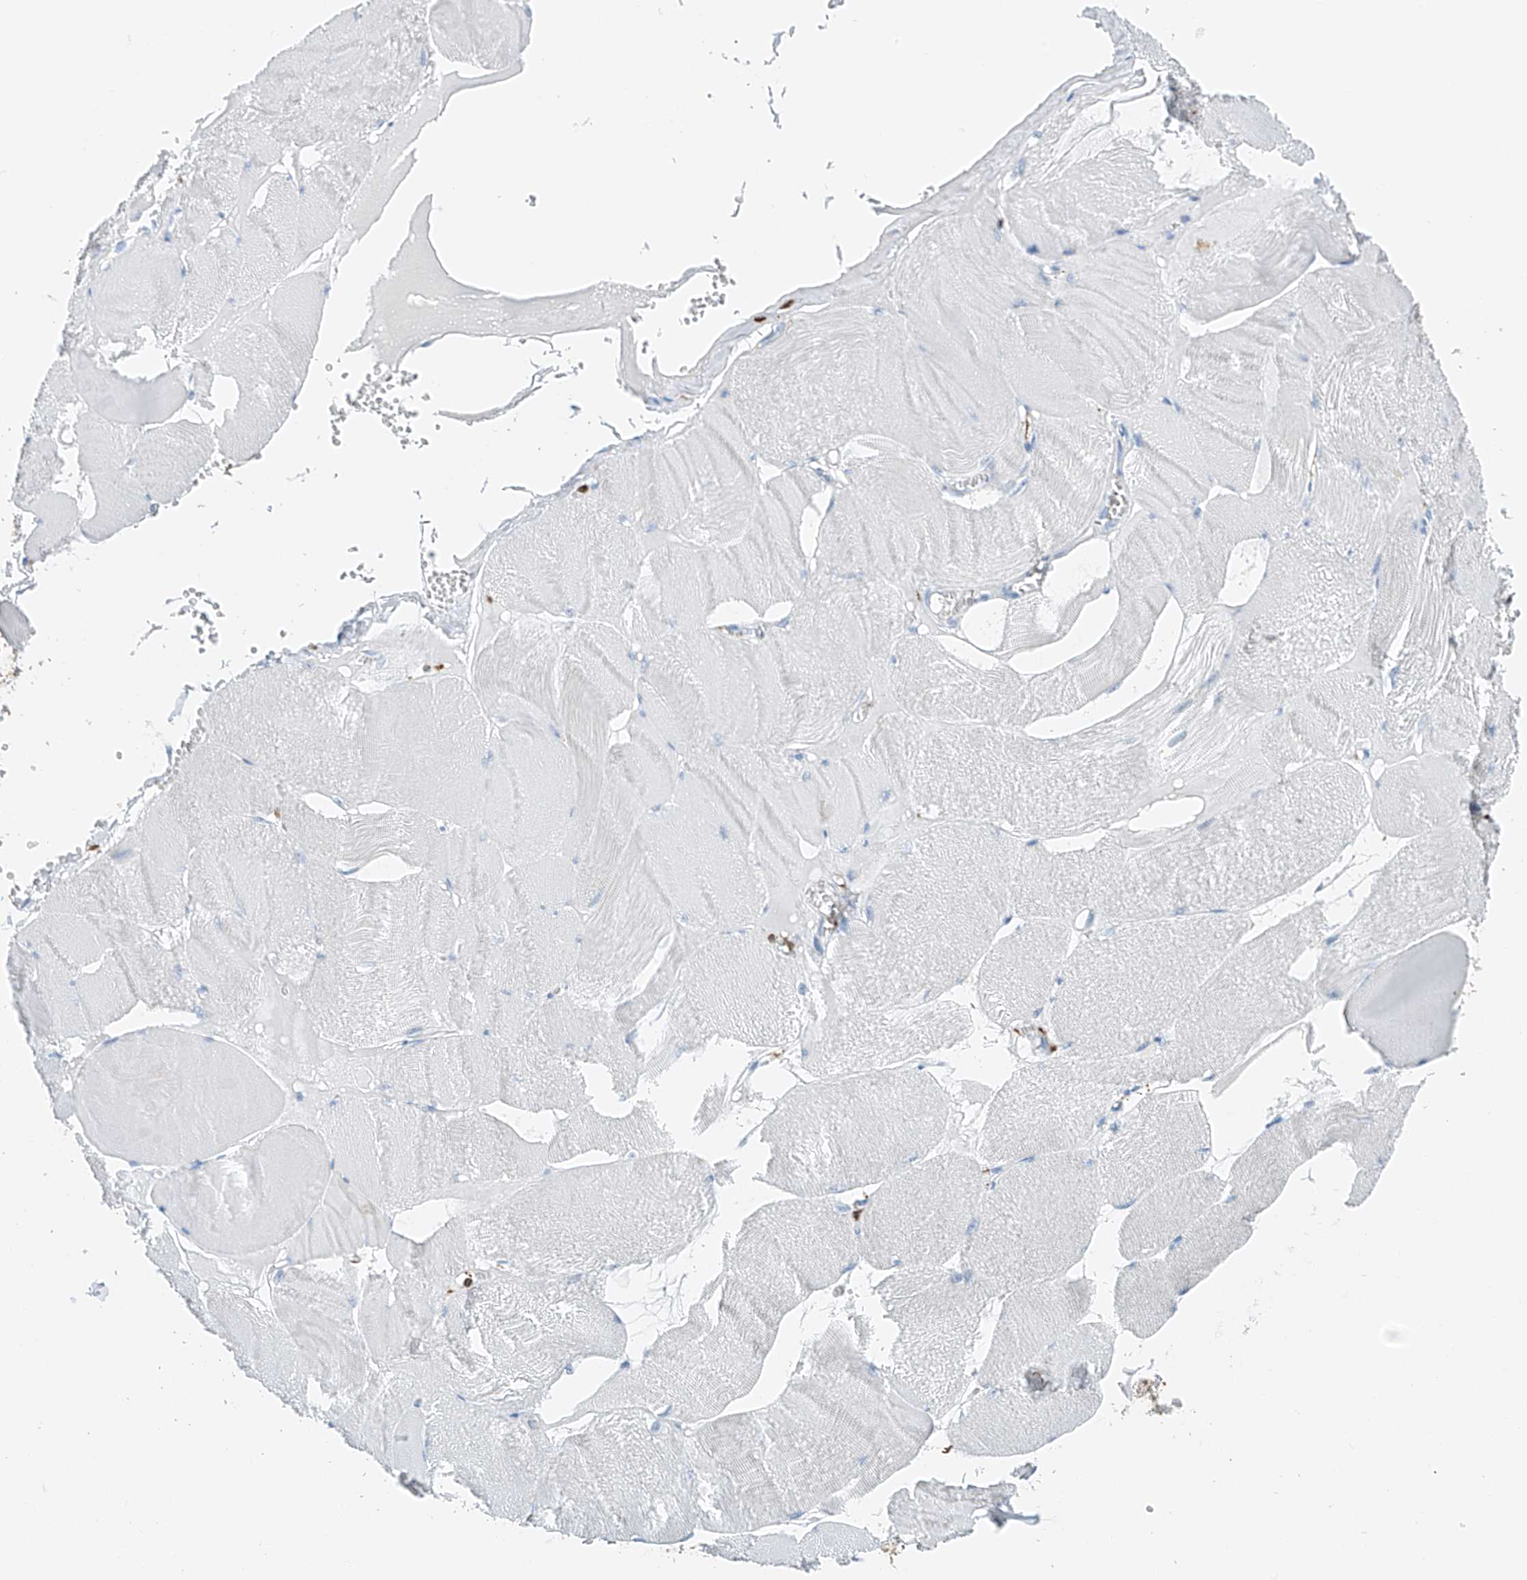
{"staining": {"intensity": "negative", "quantity": "none", "location": "none"}, "tissue": "skeletal muscle", "cell_type": "Myocytes", "image_type": "normal", "snomed": [{"axis": "morphology", "description": "Normal tissue, NOS"}, {"axis": "morphology", "description": "Basal cell carcinoma"}, {"axis": "topography", "description": "Skeletal muscle"}], "caption": "Myocytes are negative for brown protein staining in normal skeletal muscle. Brightfield microscopy of immunohistochemistry (IHC) stained with DAB (3,3'-diaminobenzidine) (brown) and hematoxylin (blue), captured at high magnification.", "gene": "TBXAS1", "patient": {"sex": "female", "age": 64}}